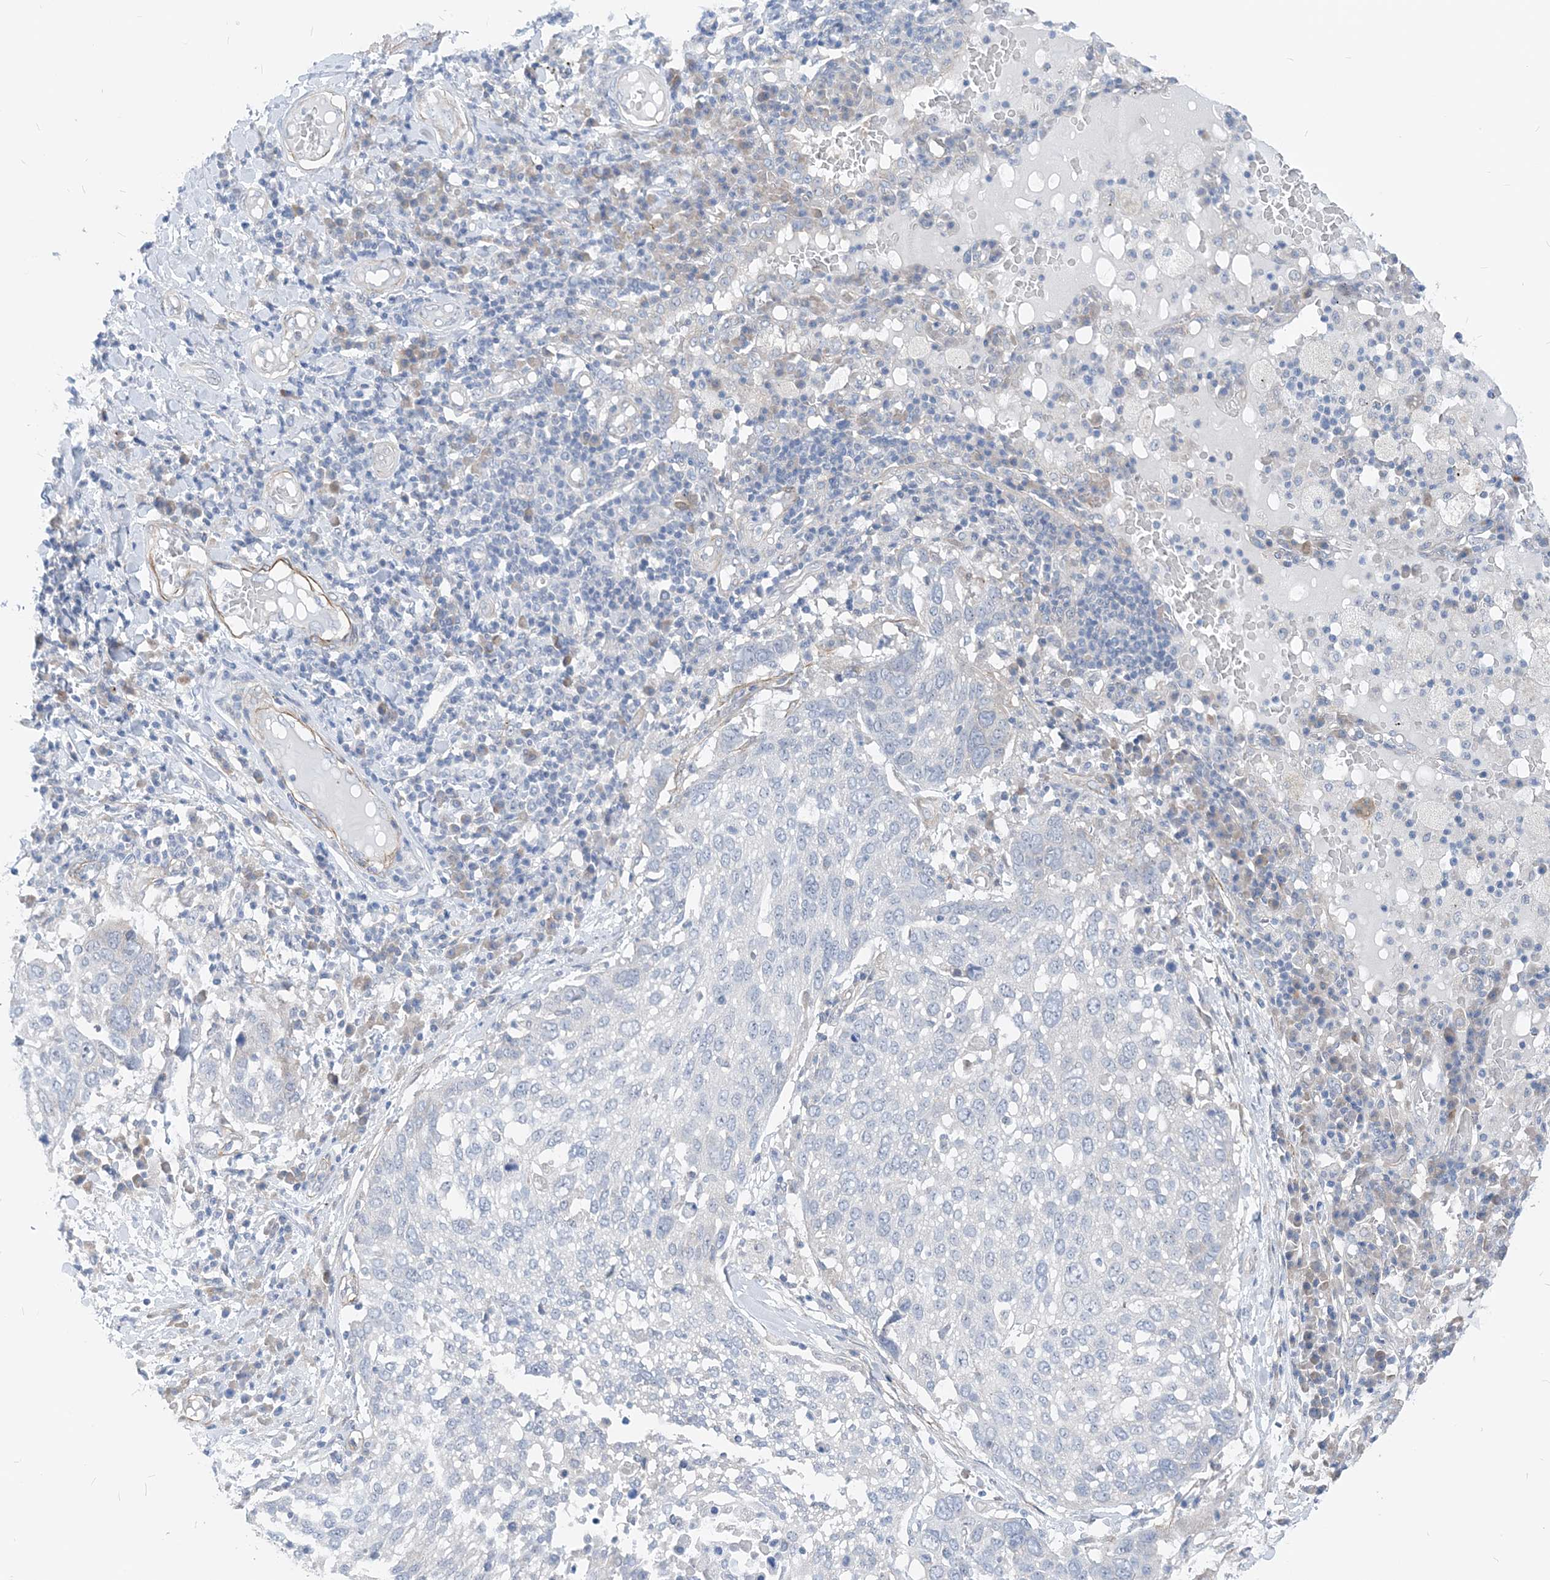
{"staining": {"intensity": "negative", "quantity": "none", "location": "none"}, "tissue": "lung cancer", "cell_type": "Tumor cells", "image_type": "cancer", "snomed": [{"axis": "morphology", "description": "Squamous cell carcinoma, NOS"}, {"axis": "topography", "description": "Lung"}], "caption": "IHC histopathology image of neoplastic tissue: squamous cell carcinoma (lung) stained with DAB shows no significant protein staining in tumor cells.", "gene": "PLEKHA3", "patient": {"sex": "male", "age": 65}}